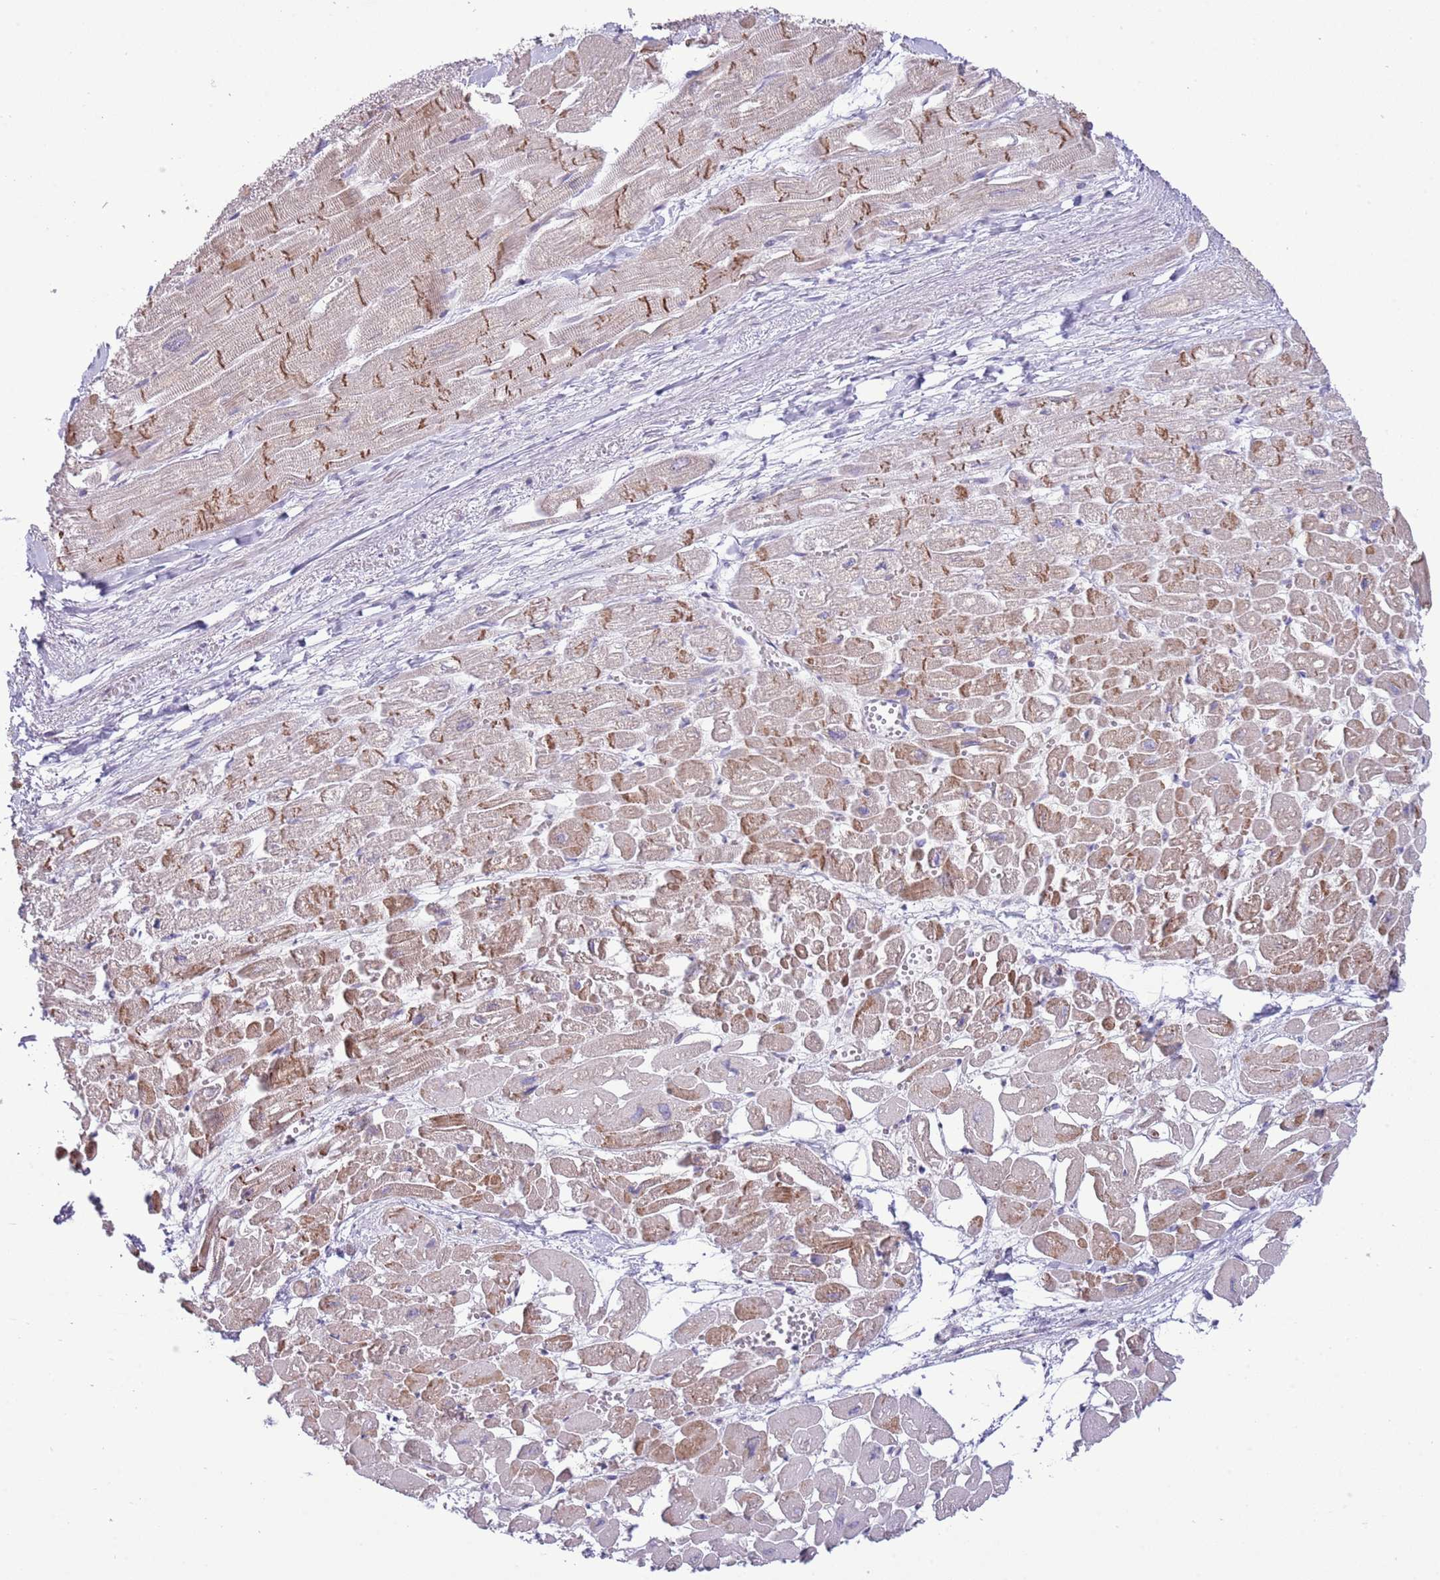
{"staining": {"intensity": "moderate", "quantity": ">75%", "location": "cytoplasmic/membranous"}, "tissue": "heart muscle", "cell_type": "Cardiomyocytes", "image_type": "normal", "snomed": [{"axis": "morphology", "description": "Normal tissue, NOS"}, {"axis": "topography", "description": "Heart"}], "caption": "Benign heart muscle was stained to show a protein in brown. There is medium levels of moderate cytoplasmic/membranous expression in about >75% of cardiomyocytes.", "gene": "TOMM5", "patient": {"sex": "male", "age": 54}}